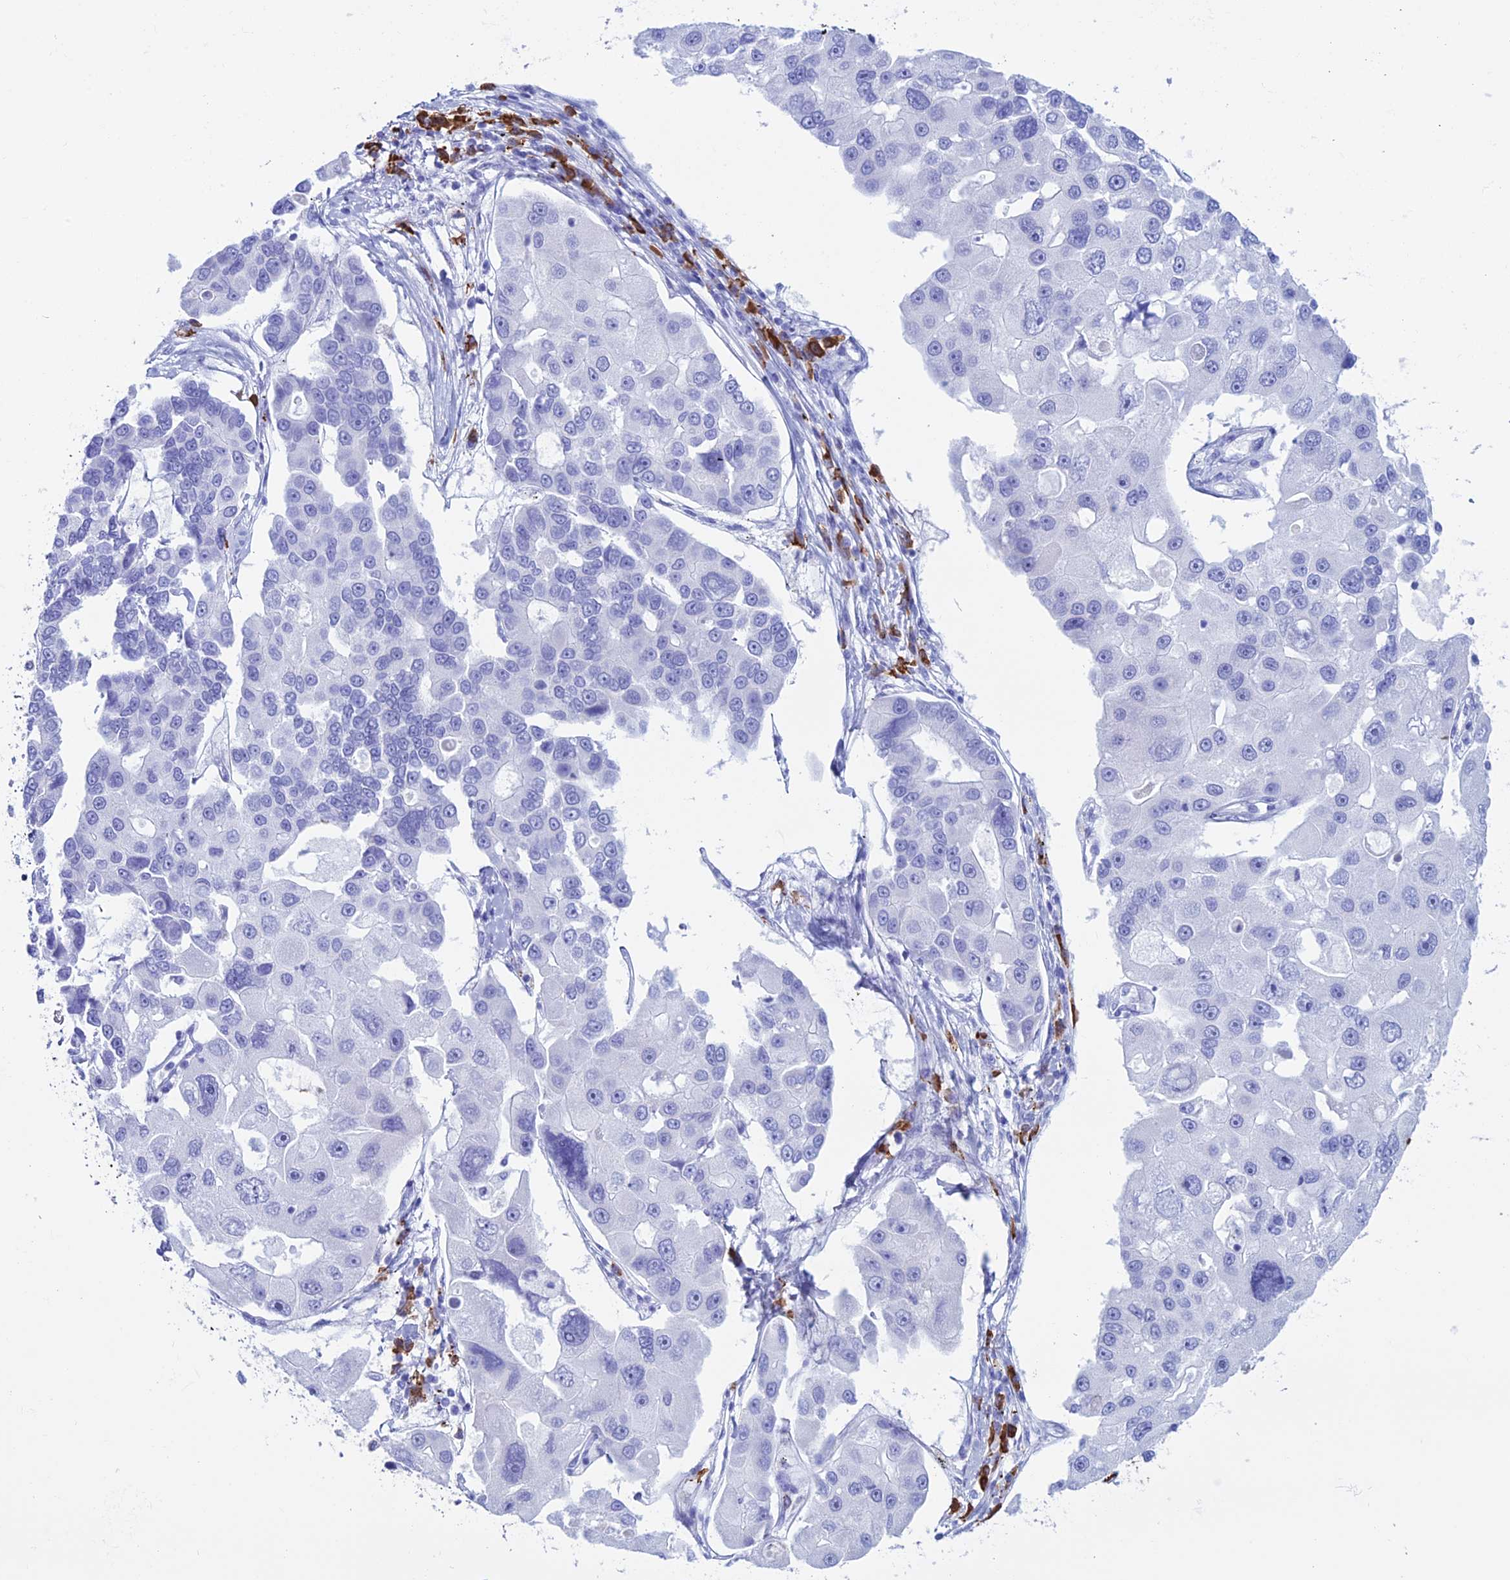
{"staining": {"intensity": "negative", "quantity": "none", "location": "none"}, "tissue": "lung cancer", "cell_type": "Tumor cells", "image_type": "cancer", "snomed": [{"axis": "morphology", "description": "Adenocarcinoma, NOS"}, {"axis": "topography", "description": "Lung"}], "caption": "Micrograph shows no protein staining in tumor cells of lung adenocarcinoma tissue.", "gene": "MZB1", "patient": {"sex": "female", "age": 54}}